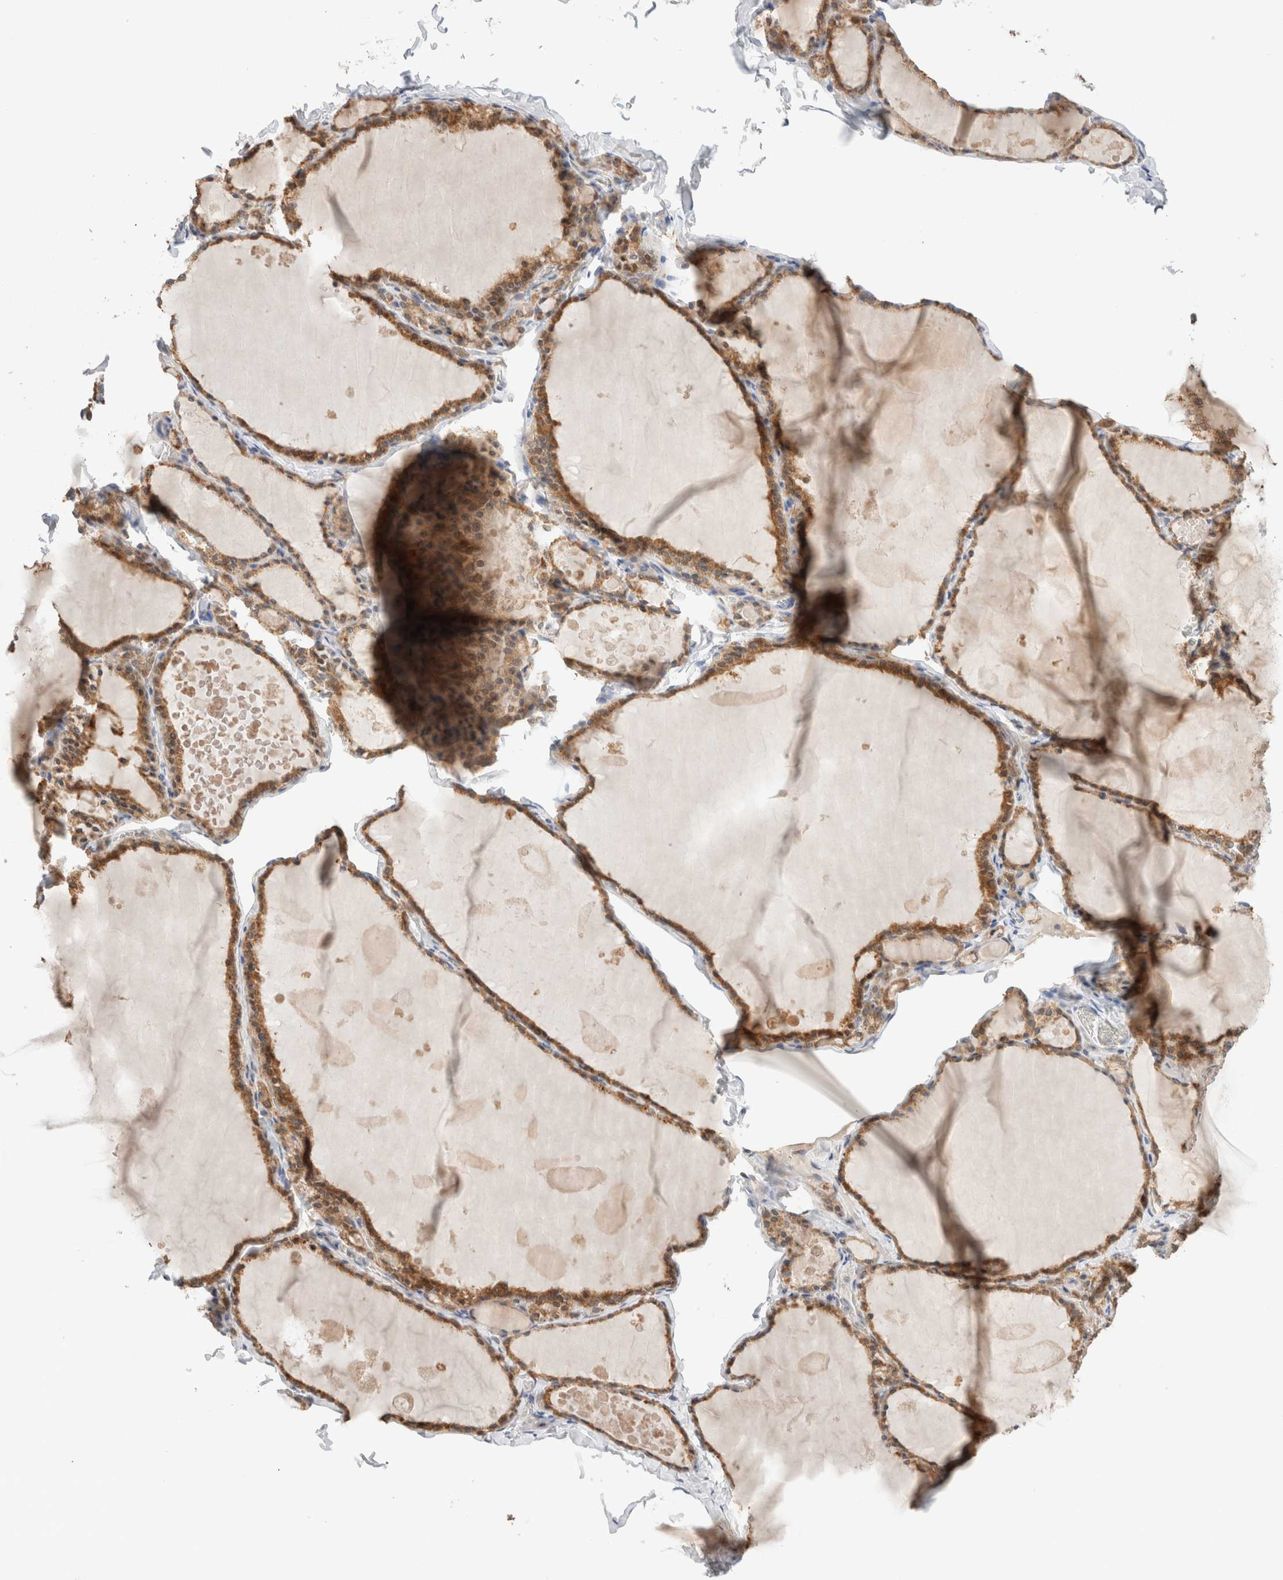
{"staining": {"intensity": "moderate", "quantity": ">75%", "location": "cytoplasmic/membranous"}, "tissue": "thyroid gland", "cell_type": "Glandular cells", "image_type": "normal", "snomed": [{"axis": "morphology", "description": "Normal tissue, NOS"}, {"axis": "topography", "description": "Thyroid gland"}], "caption": "Human thyroid gland stained with a brown dye reveals moderate cytoplasmic/membranous positive staining in approximately >75% of glandular cells.", "gene": "CA13", "patient": {"sex": "male", "age": 56}}